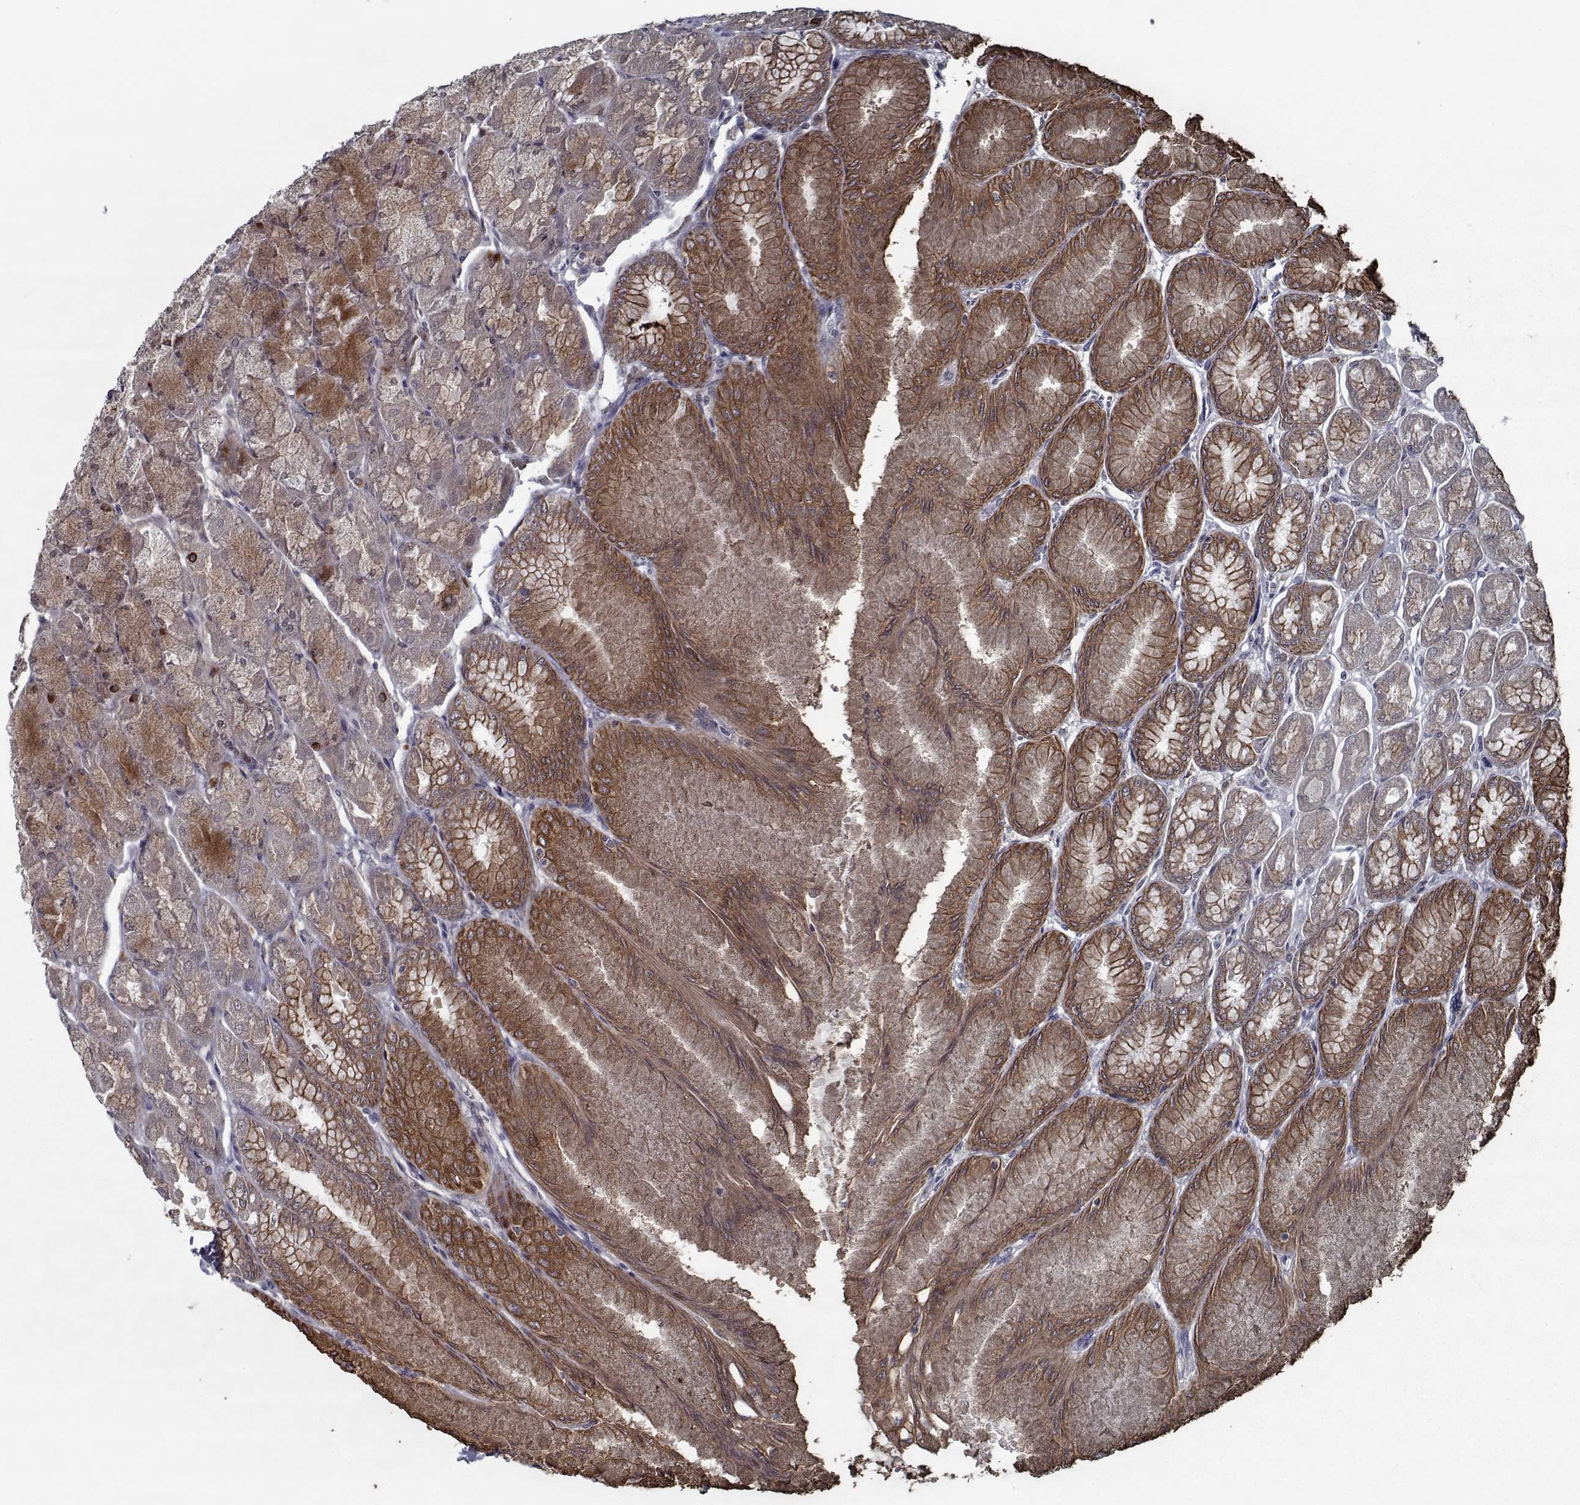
{"staining": {"intensity": "moderate", "quantity": ">75%", "location": "cytoplasmic/membranous"}, "tissue": "stomach", "cell_type": "Glandular cells", "image_type": "normal", "snomed": [{"axis": "morphology", "description": "Normal tissue, NOS"}, {"axis": "topography", "description": "Stomach, upper"}], "caption": "Stomach stained with immunohistochemistry (IHC) displays moderate cytoplasmic/membranous staining in approximately >75% of glandular cells.", "gene": "NLK", "patient": {"sex": "male", "age": 60}}